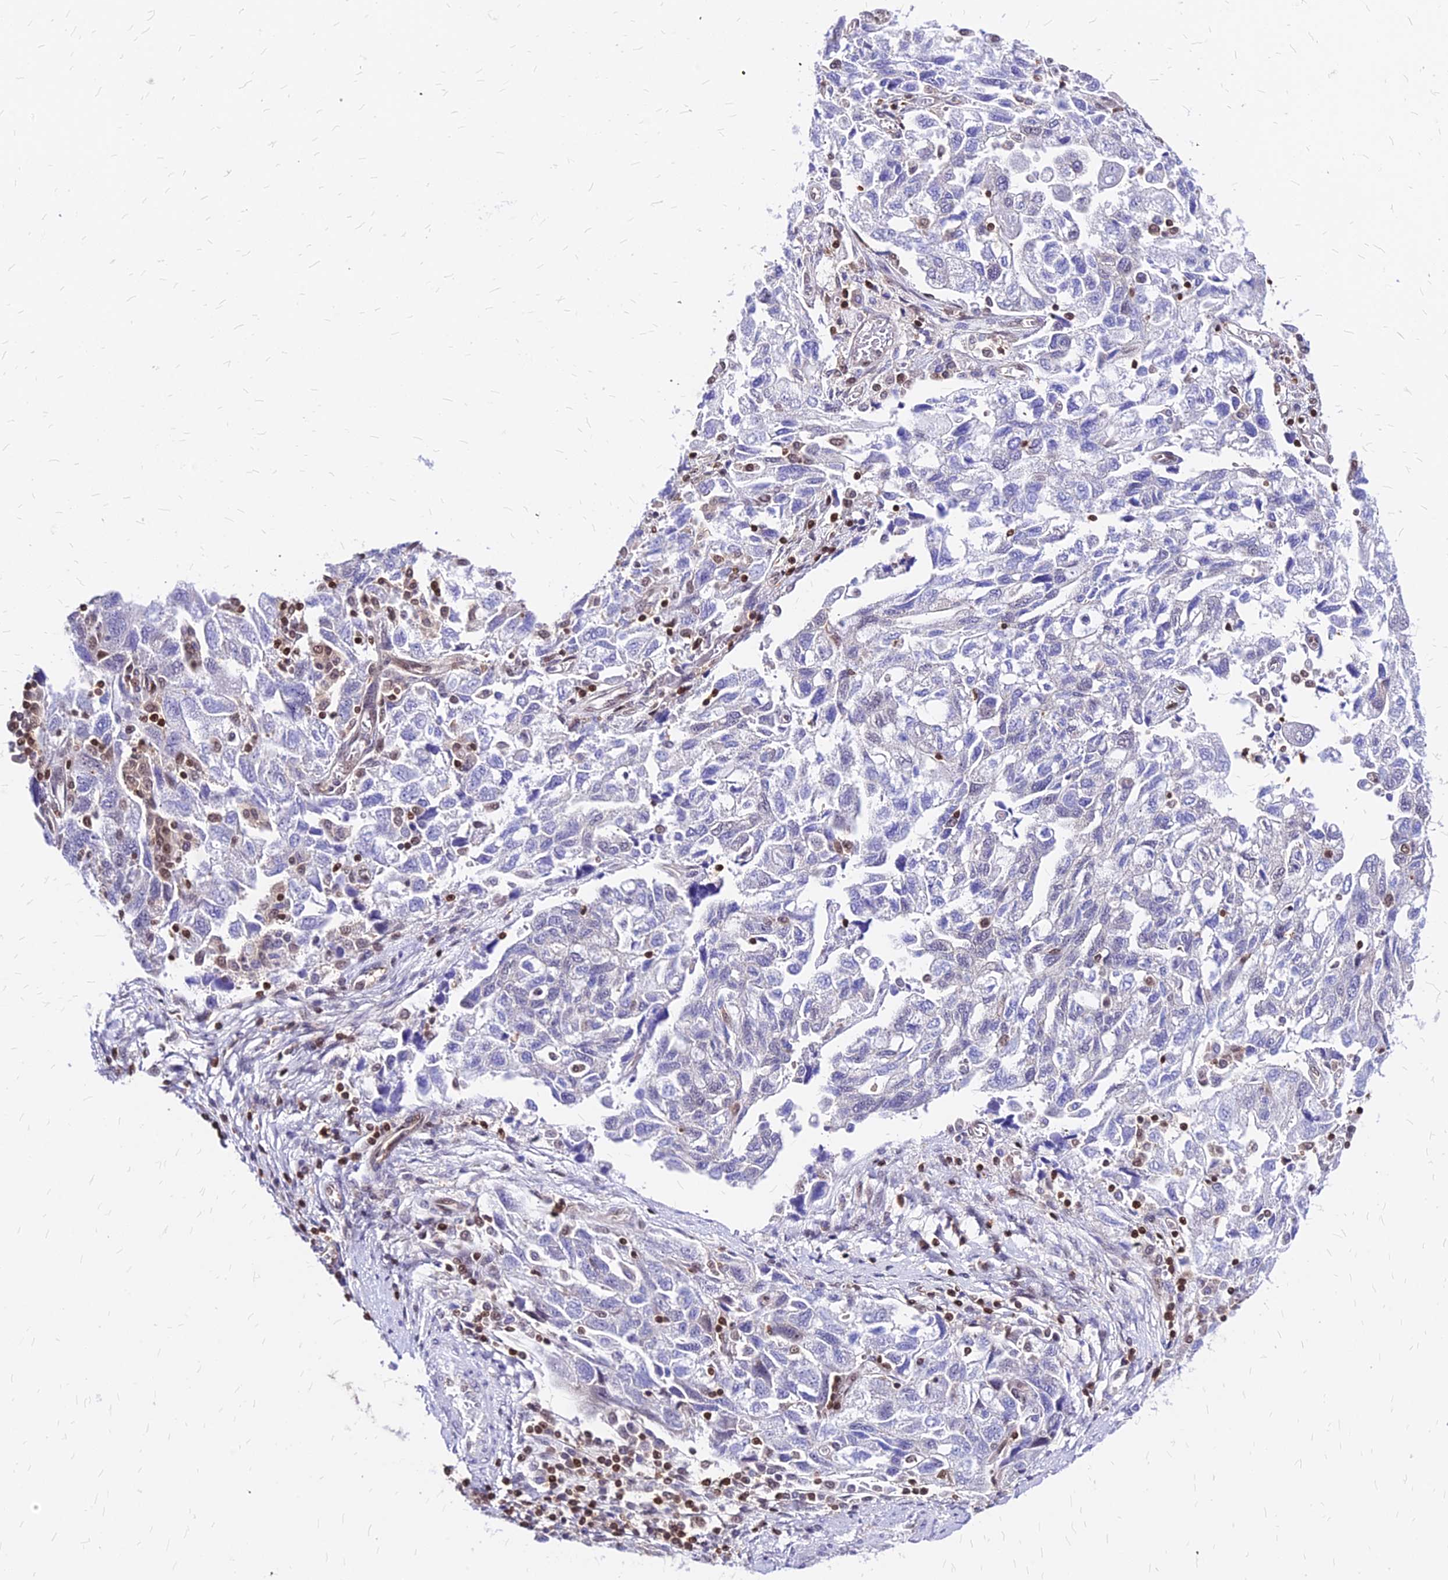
{"staining": {"intensity": "weak", "quantity": "<25%", "location": "nuclear"}, "tissue": "ovarian cancer", "cell_type": "Tumor cells", "image_type": "cancer", "snomed": [{"axis": "morphology", "description": "Carcinoma, NOS"}, {"axis": "morphology", "description": "Cystadenocarcinoma, serous, NOS"}, {"axis": "topography", "description": "Ovary"}], "caption": "Tumor cells are negative for protein expression in human ovarian cancer.", "gene": "PAXX", "patient": {"sex": "female", "age": 69}}